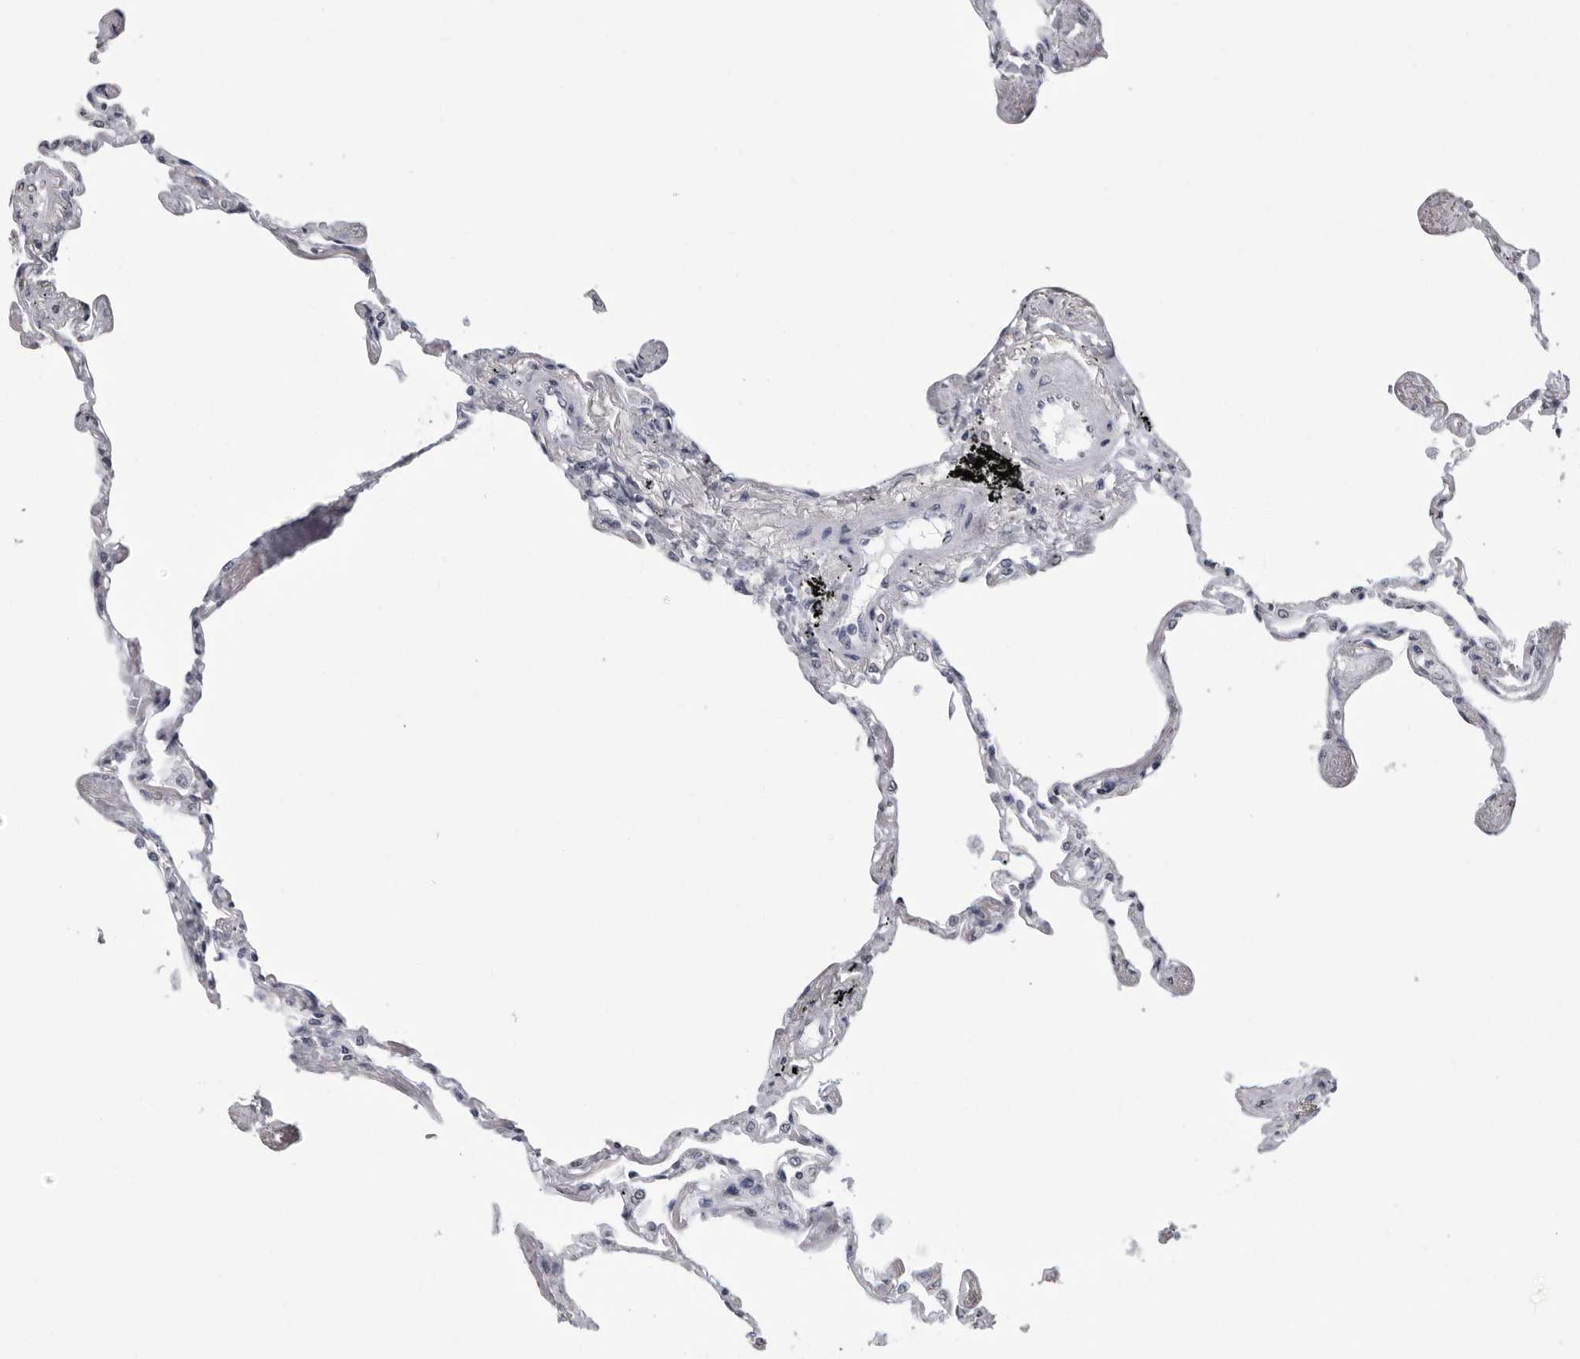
{"staining": {"intensity": "negative", "quantity": "none", "location": "none"}, "tissue": "lung", "cell_type": "Alveolar cells", "image_type": "normal", "snomed": [{"axis": "morphology", "description": "Normal tissue, NOS"}, {"axis": "topography", "description": "Lung"}], "caption": "IHC micrograph of unremarkable lung stained for a protein (brown), which displays no staining in alveolar cells. Nuclei are stained in blue.", "gene": "HEPACAM", "patient": {"sex": "female", "age": 67}}